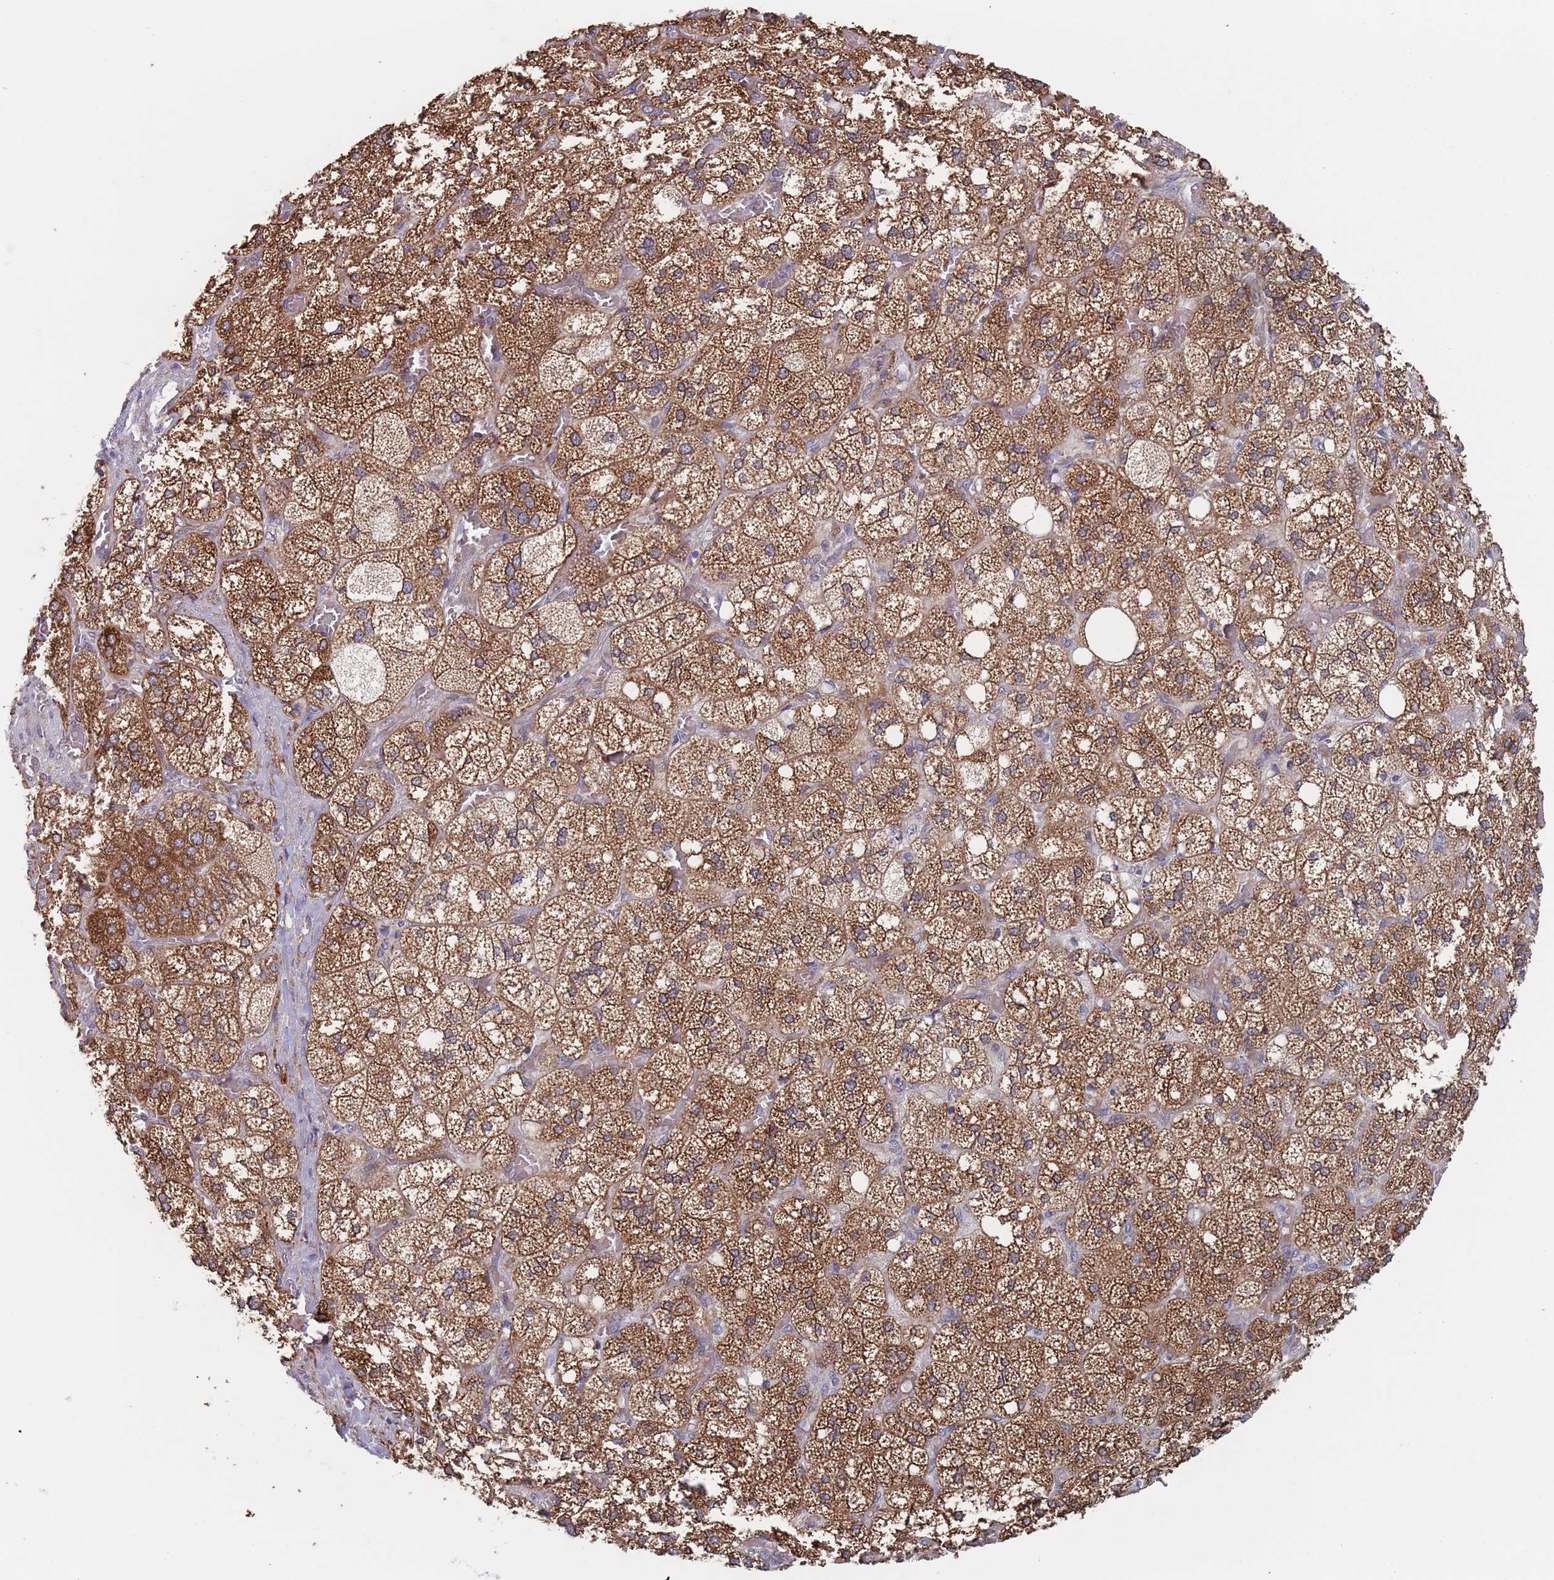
{"staining": {"intensity": "strong", "quantity": ">75%", "location": "cytoplasmic/membranous"}, "tissue": "adrenal gland", "cell_type": "Glandular cells", "image_type": "normal", "snomed": [{"axis": "morphology", "description": "Normal tissue, NOS"}, {"axis": "topography", "description": "Adrenal gland"}], "caption": "Strong cytoplasmic/membranous protein staining is seen in approximately >75% of glandular cells in adrenal gland.", "gene": "ZNF140", "patient": {"sex": "male", "age": 61}}